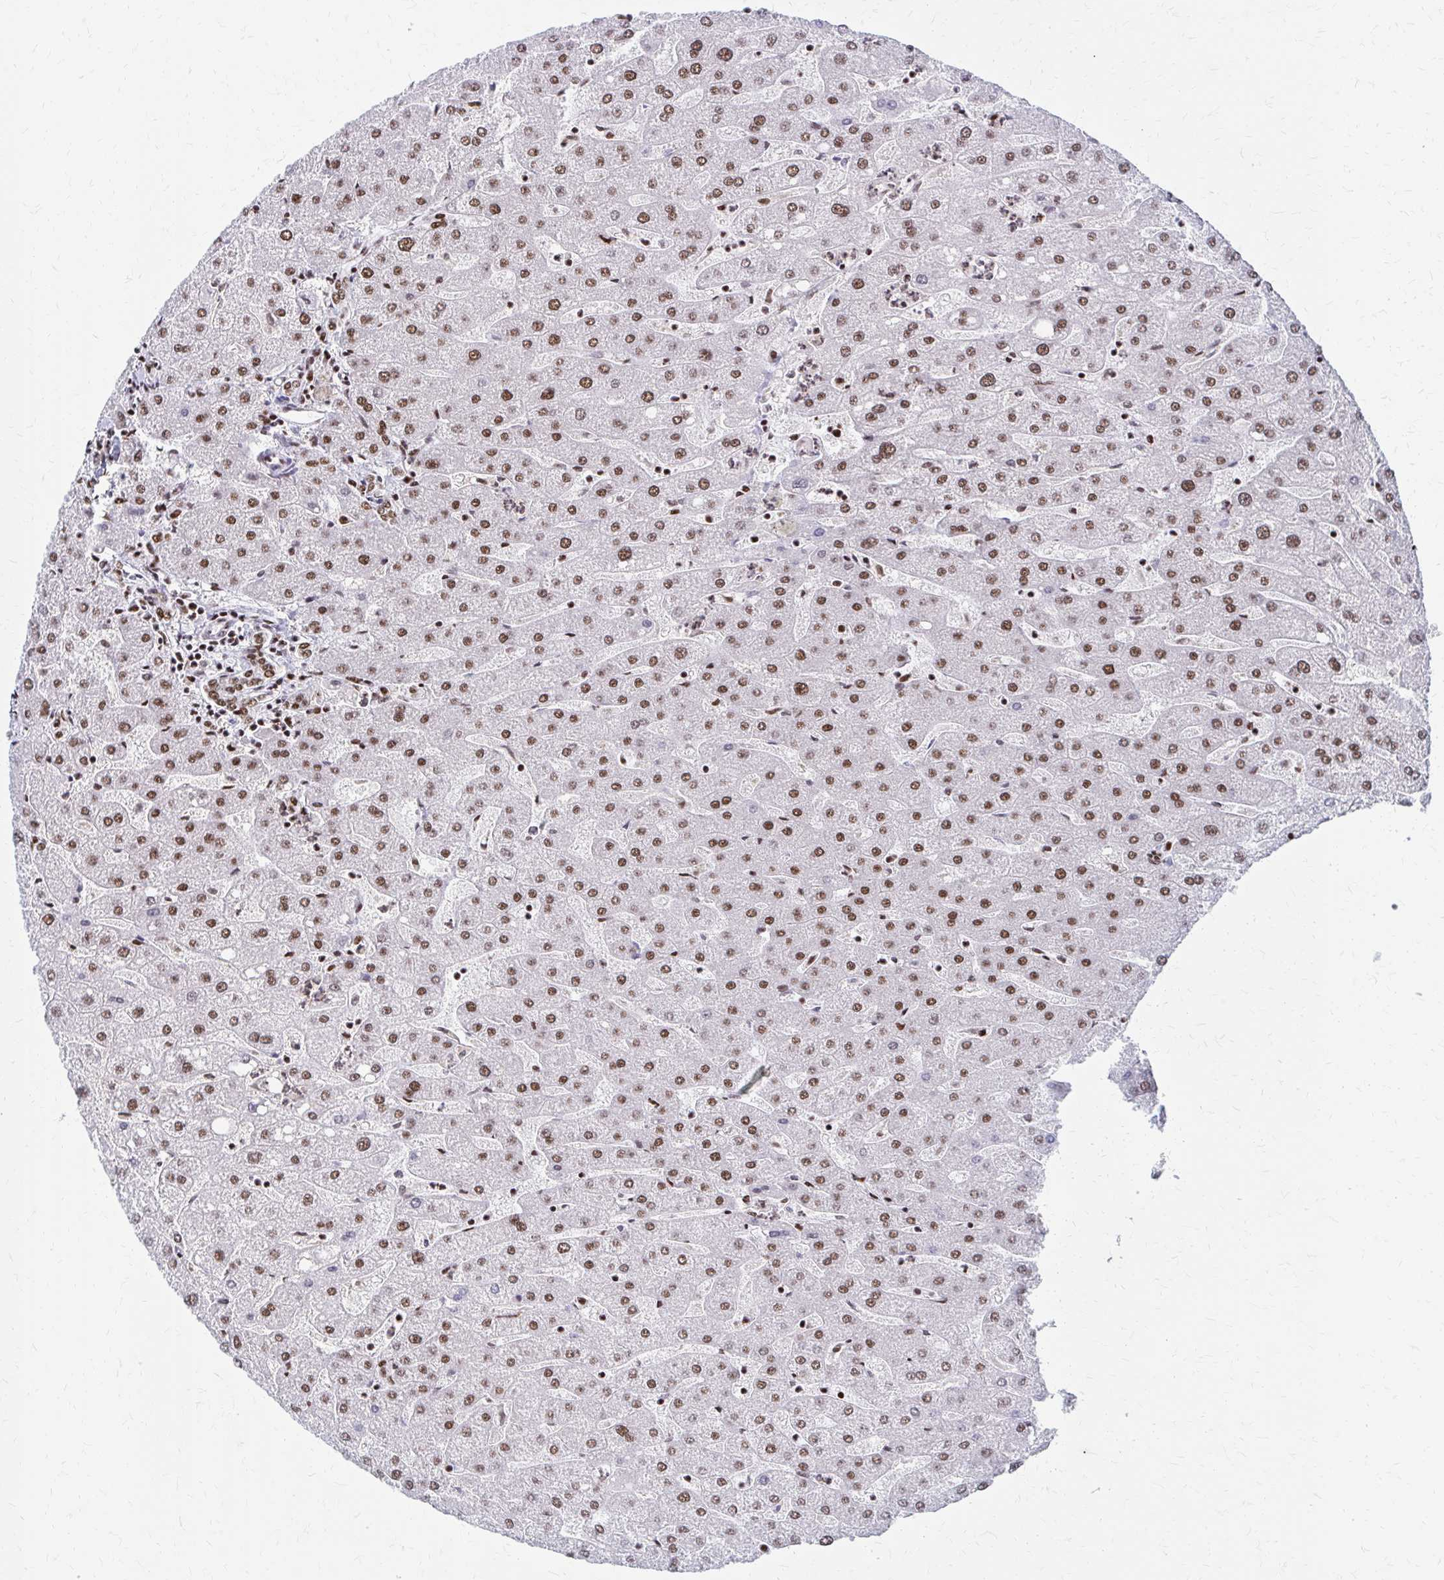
{"staining": {"intensity": "moderate", "quantity": ">75%", "location": "nuclear"}, "tissue": "liver", "cell_type": "Cholangiocytes", "image_type": "normal", "snomed": [{"axis": "morphology", "description": "Normal tissue, NOS"}, {"axis": "topography", "description": "Liver"}], "caption": "Brown immunohistochemical staining in unremarkable human liver displays moderate nuclear expression in approximately >75% of cholangiocytes. Ihc stains the protein of interest in brown and the nuclei are stained blue.", "gene": "CNKSR3", "patient": {"sex": "male", "age": 67}}